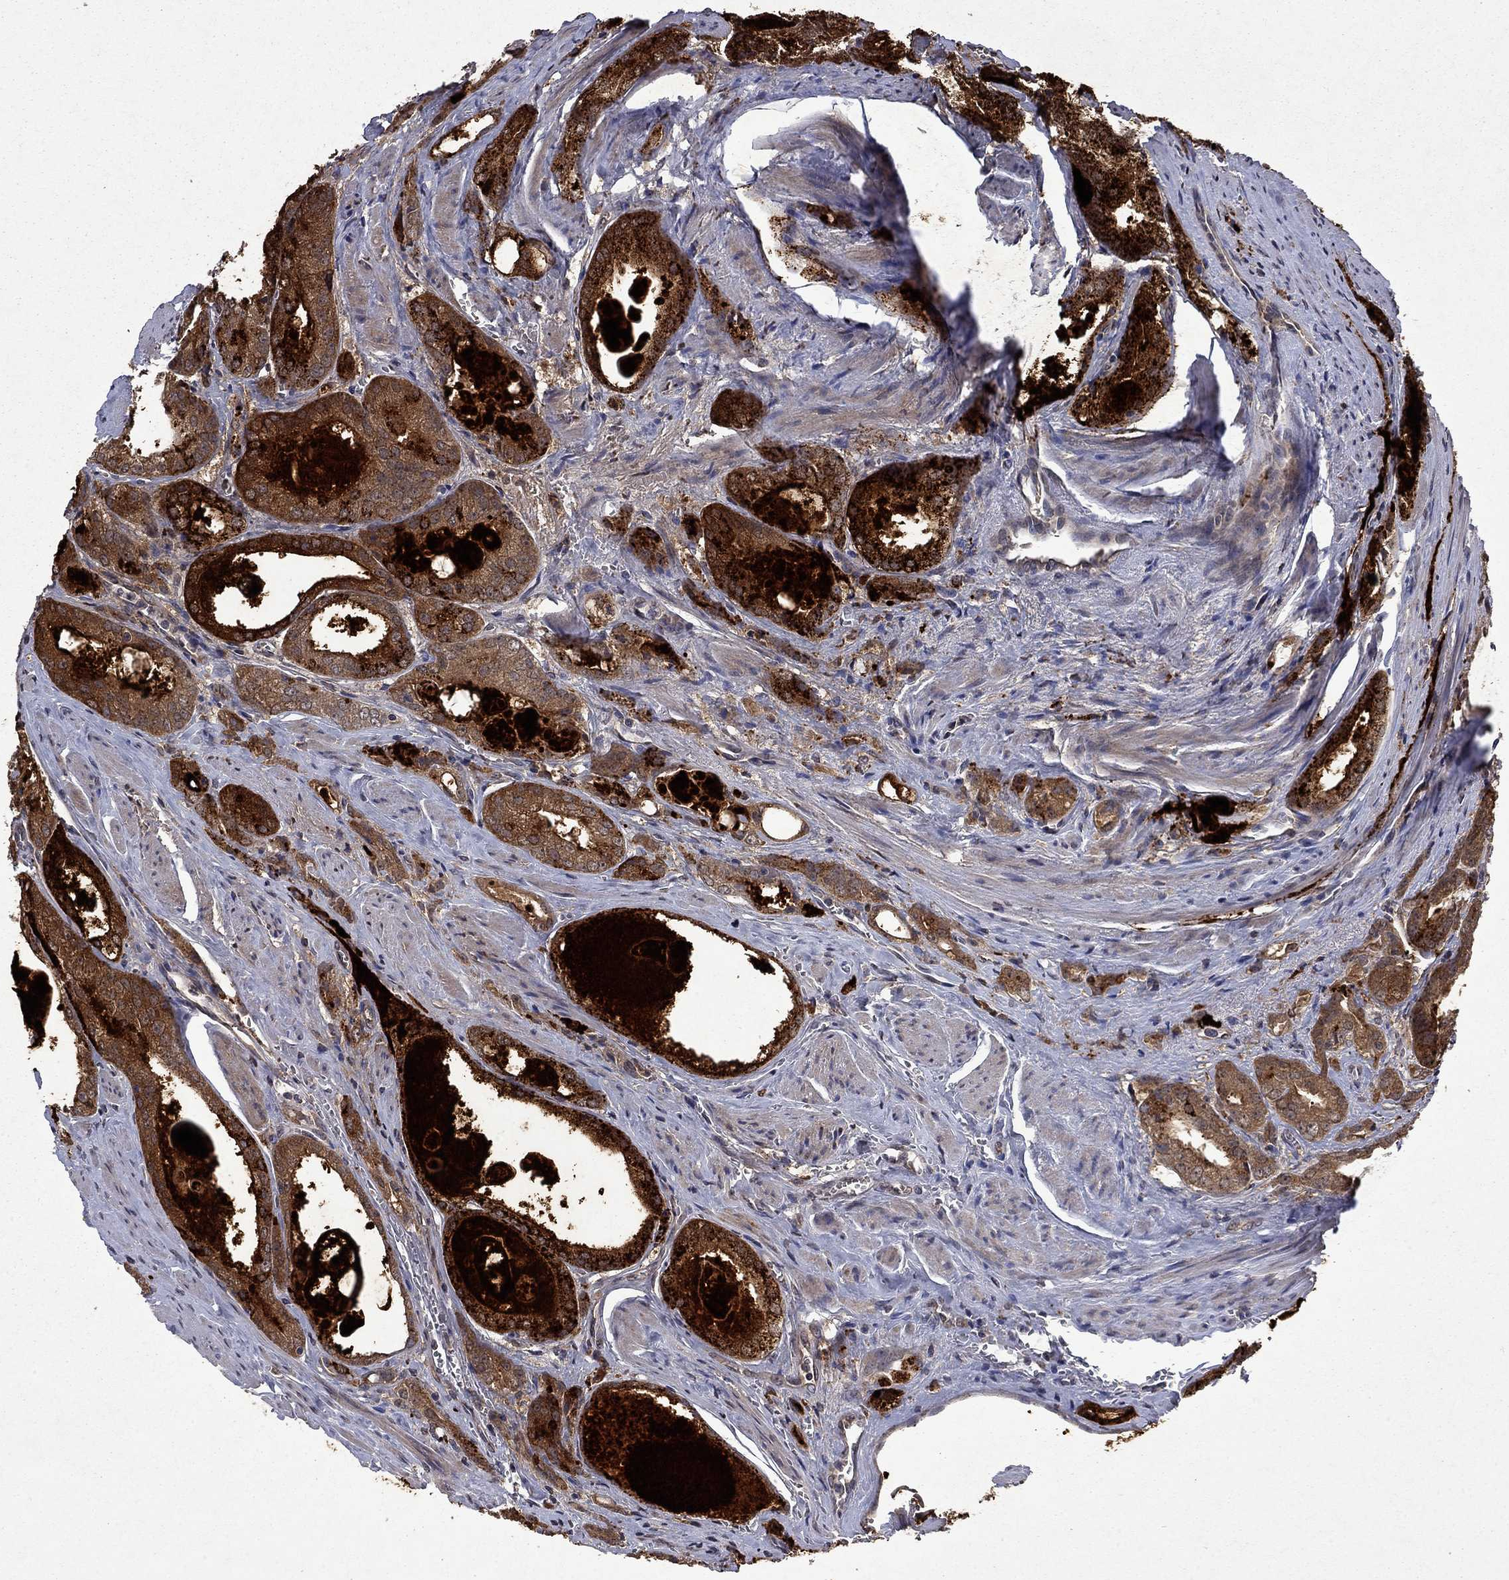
{"staining": {"intensity": "strong", "quantity": ">75%", "location": "cytoplasmic/membranous"}, "tissue": "prostate cancer", "cell_type": "Tumor cells", "image_type": "cancer", "snomed": [{"axis": "morphology", "description": "Adenocarcinoma, NOS"}, {"axis": "morphology", "description": "Adenocarcinoma, High grade"}, {"axis": "topography", "description": "Prostate"}], "caption": "The histopathology image displays a brown stain indicating the presence of a protein in the cytoplasmic/membranous of tumor cells in adenocarcinoma (high-grade) (prostate).", "gene": "TTC38", "patient": {"sex": "male", "age": 70}}